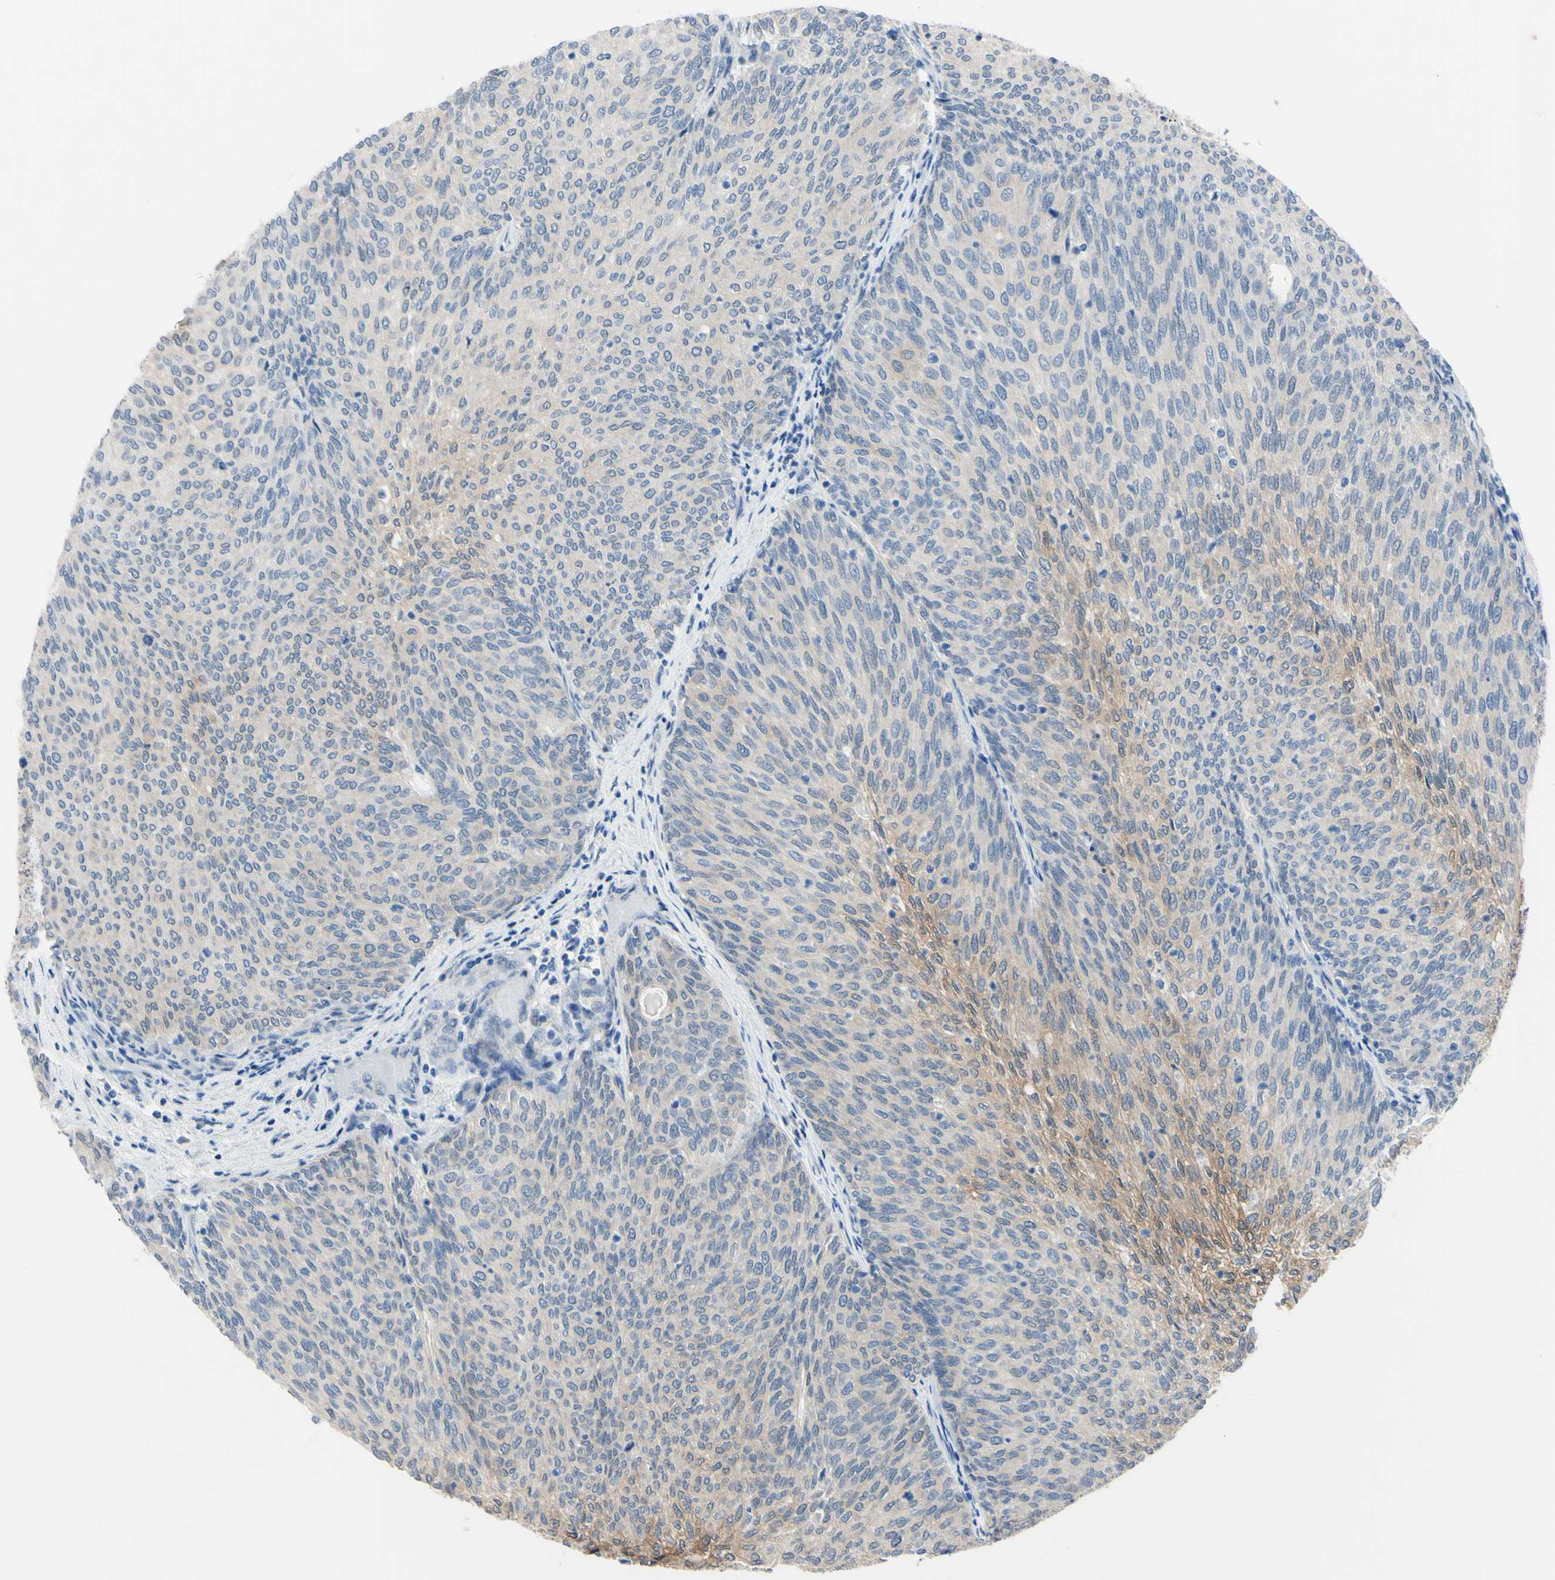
{"staining": {"intensity": "moderate", "quantity": "25%-75%", "location": "cytoplasmic/membranous"}, "tissue": "urothelial cancer", "cell_type": "Tumor cells", "image_type": "cancer", "snomed": [{"axis": "morphology", "description": "Urothelial carcinoma, Low grade"}, {"axis": "topography", "description": "Urinary bladder"}], "caption": "Protein expression analysis of human urothelial cancer reveals moderate cytoplasmic/membranous expression in about 25%-75% of tumor cells.", "gene": "NOL3", "patient": {"sex": "female", "age": 79}}